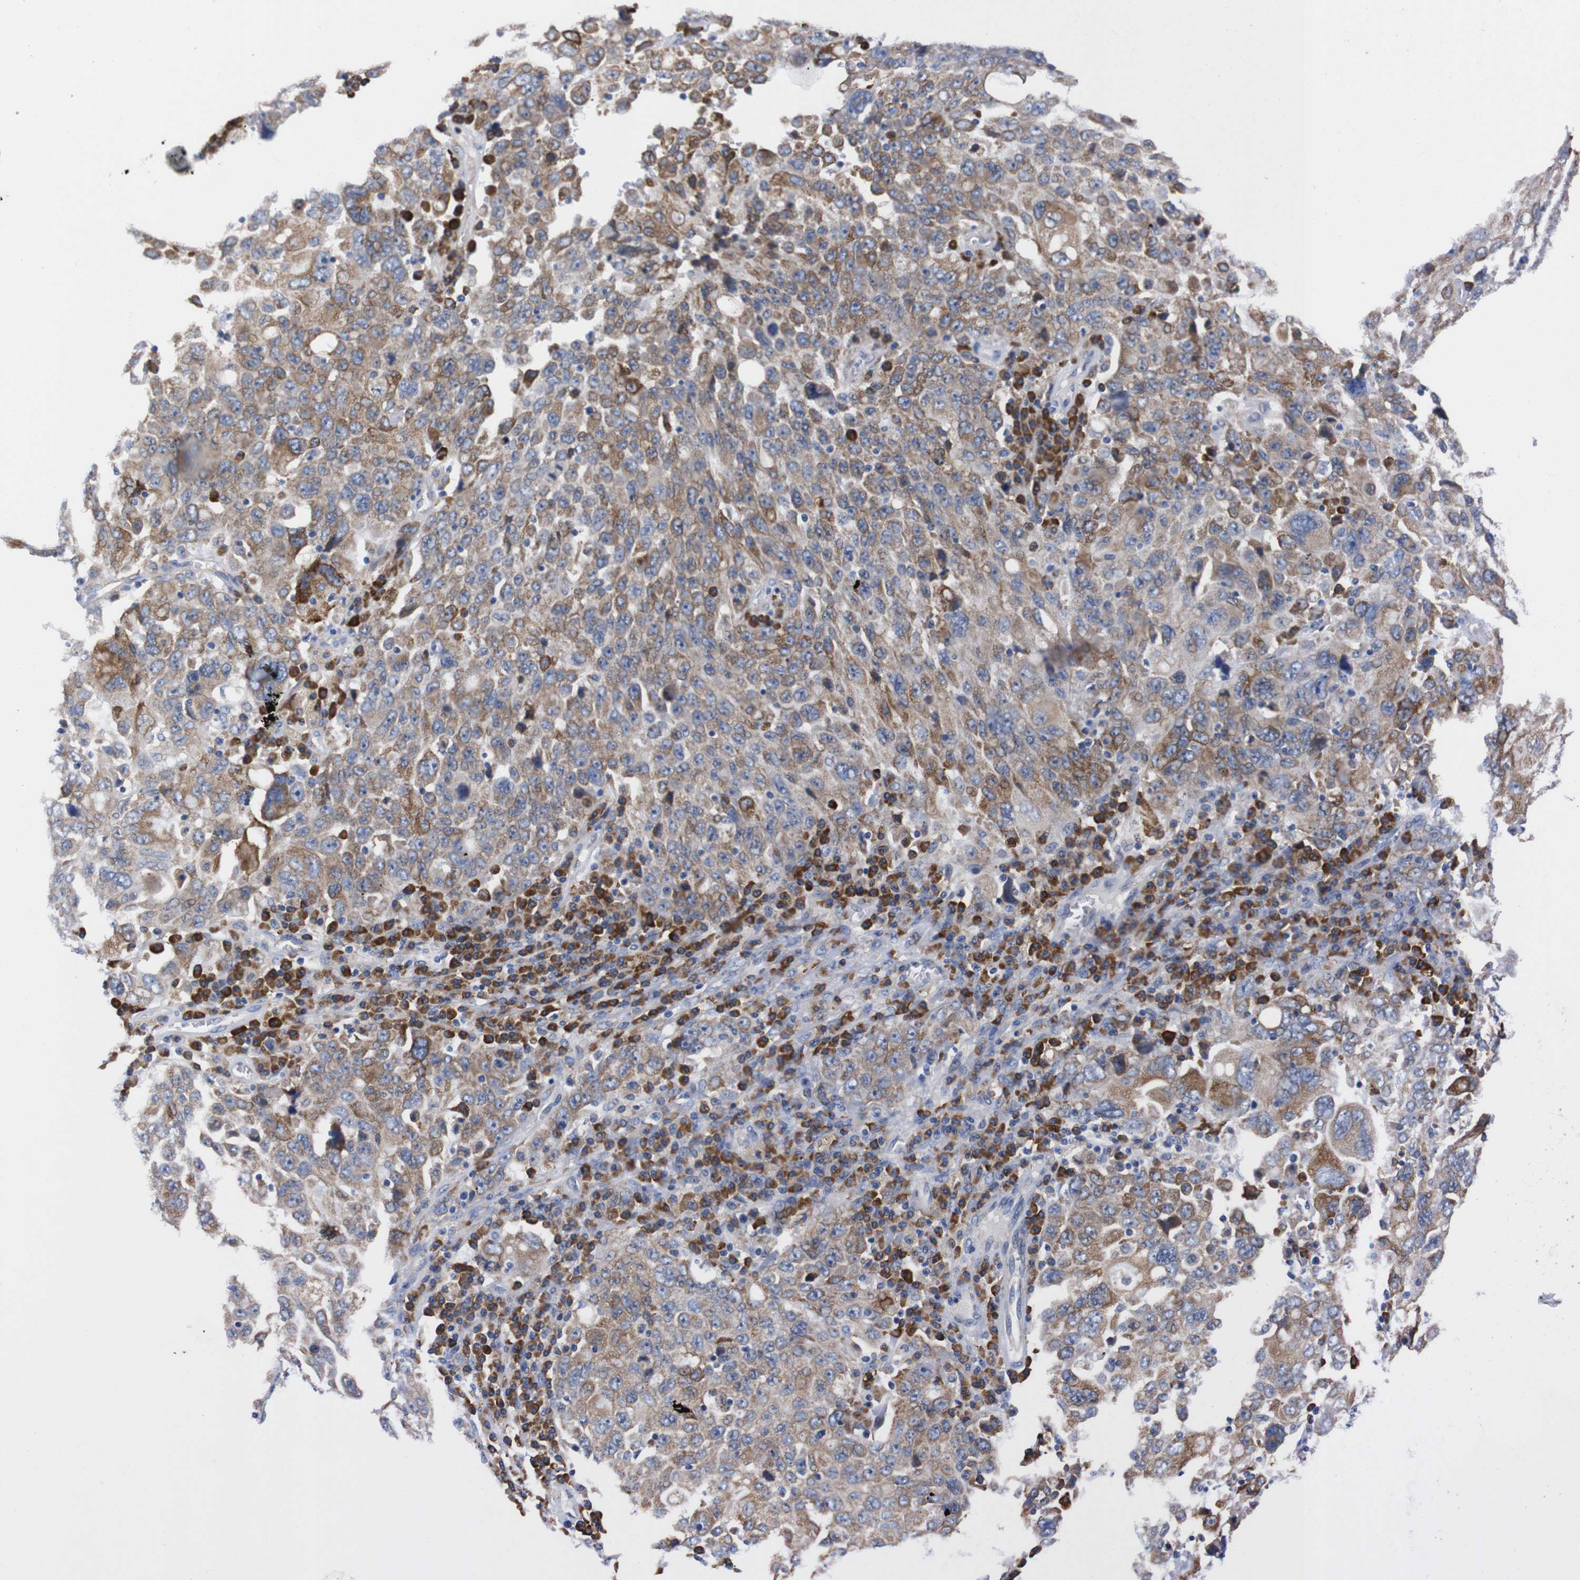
{"staining": {"intensity": "weak", "quantity": "25%-75%", "location": "cytoplasmic/membranous"}, "tissue": "ovarian cancer", "cell_type": "Tumor cells", "image_type": "cancer", "snomed": [{"axis": "morphology", "description": "Carcinoma, endometroid"}, {"axis": "topography", "description": "Ovary"}], "caption": "The micrograph reveals immunohistochemical staining of ovarian endometroid carcinoma. There is weak cytoplasmic/membranous positivity is appreciated in approximately 25%-75% of tumor cells.", "gene": "NEBL", "patient": {"sex": "female", "age": 62}}